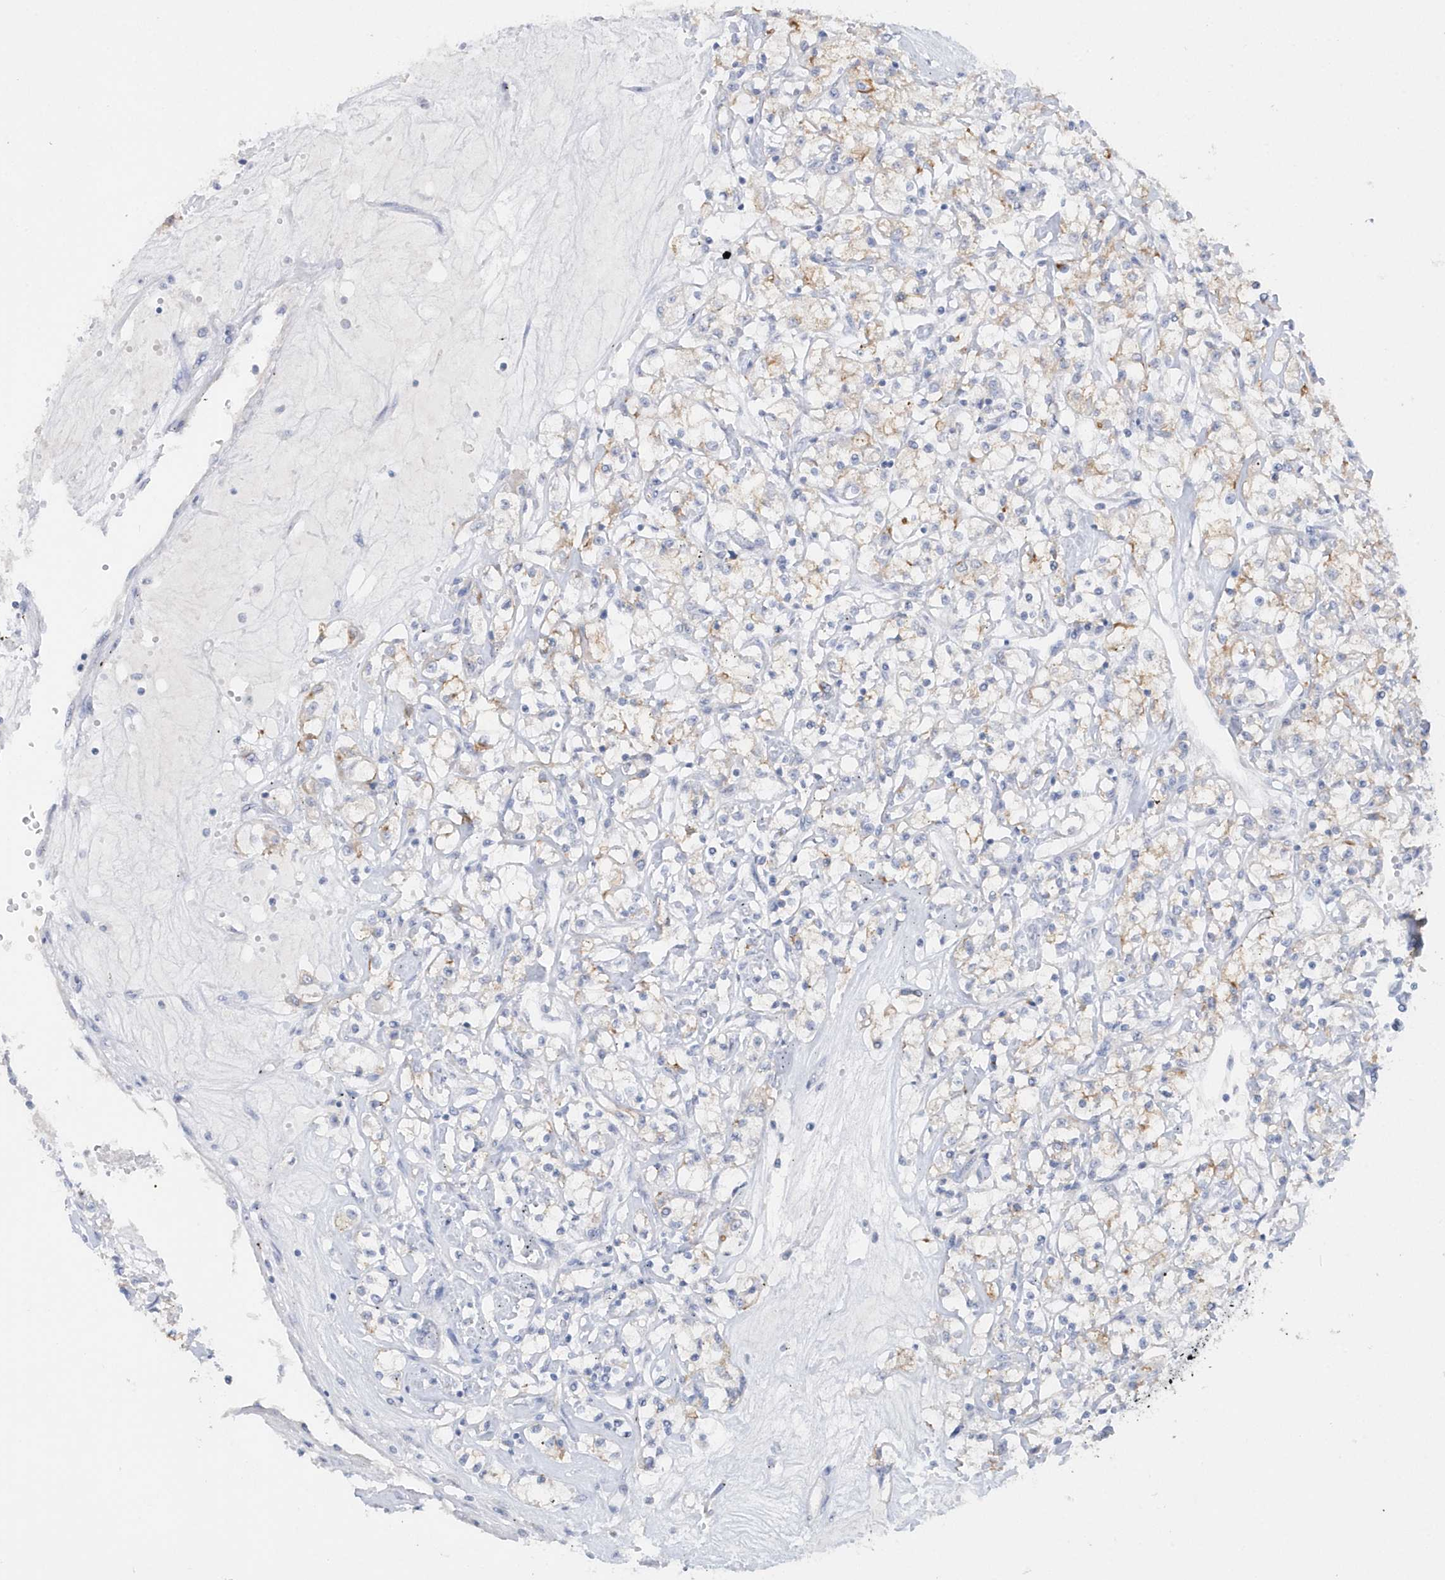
{"staining": {"intensity": "moderate", "quantity": "25%-75%", "location": "cytoplasmic/membranous"}, "tissue": "renal cancer", "cell_type": "Tumor cells", "image_type": "cancer", "snomed": [{"axis": "morphology", "description": "Adenocarcinoma, NOS"}, {"axis": "topography", "description": "Kidney"}], "caption": "Immunohistochemical staining of human renal cancer (adenocarcinoma) exhibits medium levels of moderate cytoplasmic/membranous protein positivity in about 25%-75% of tumor cells.", "gene": "RPE", "patient": {"sex": "female", "age": 59}}